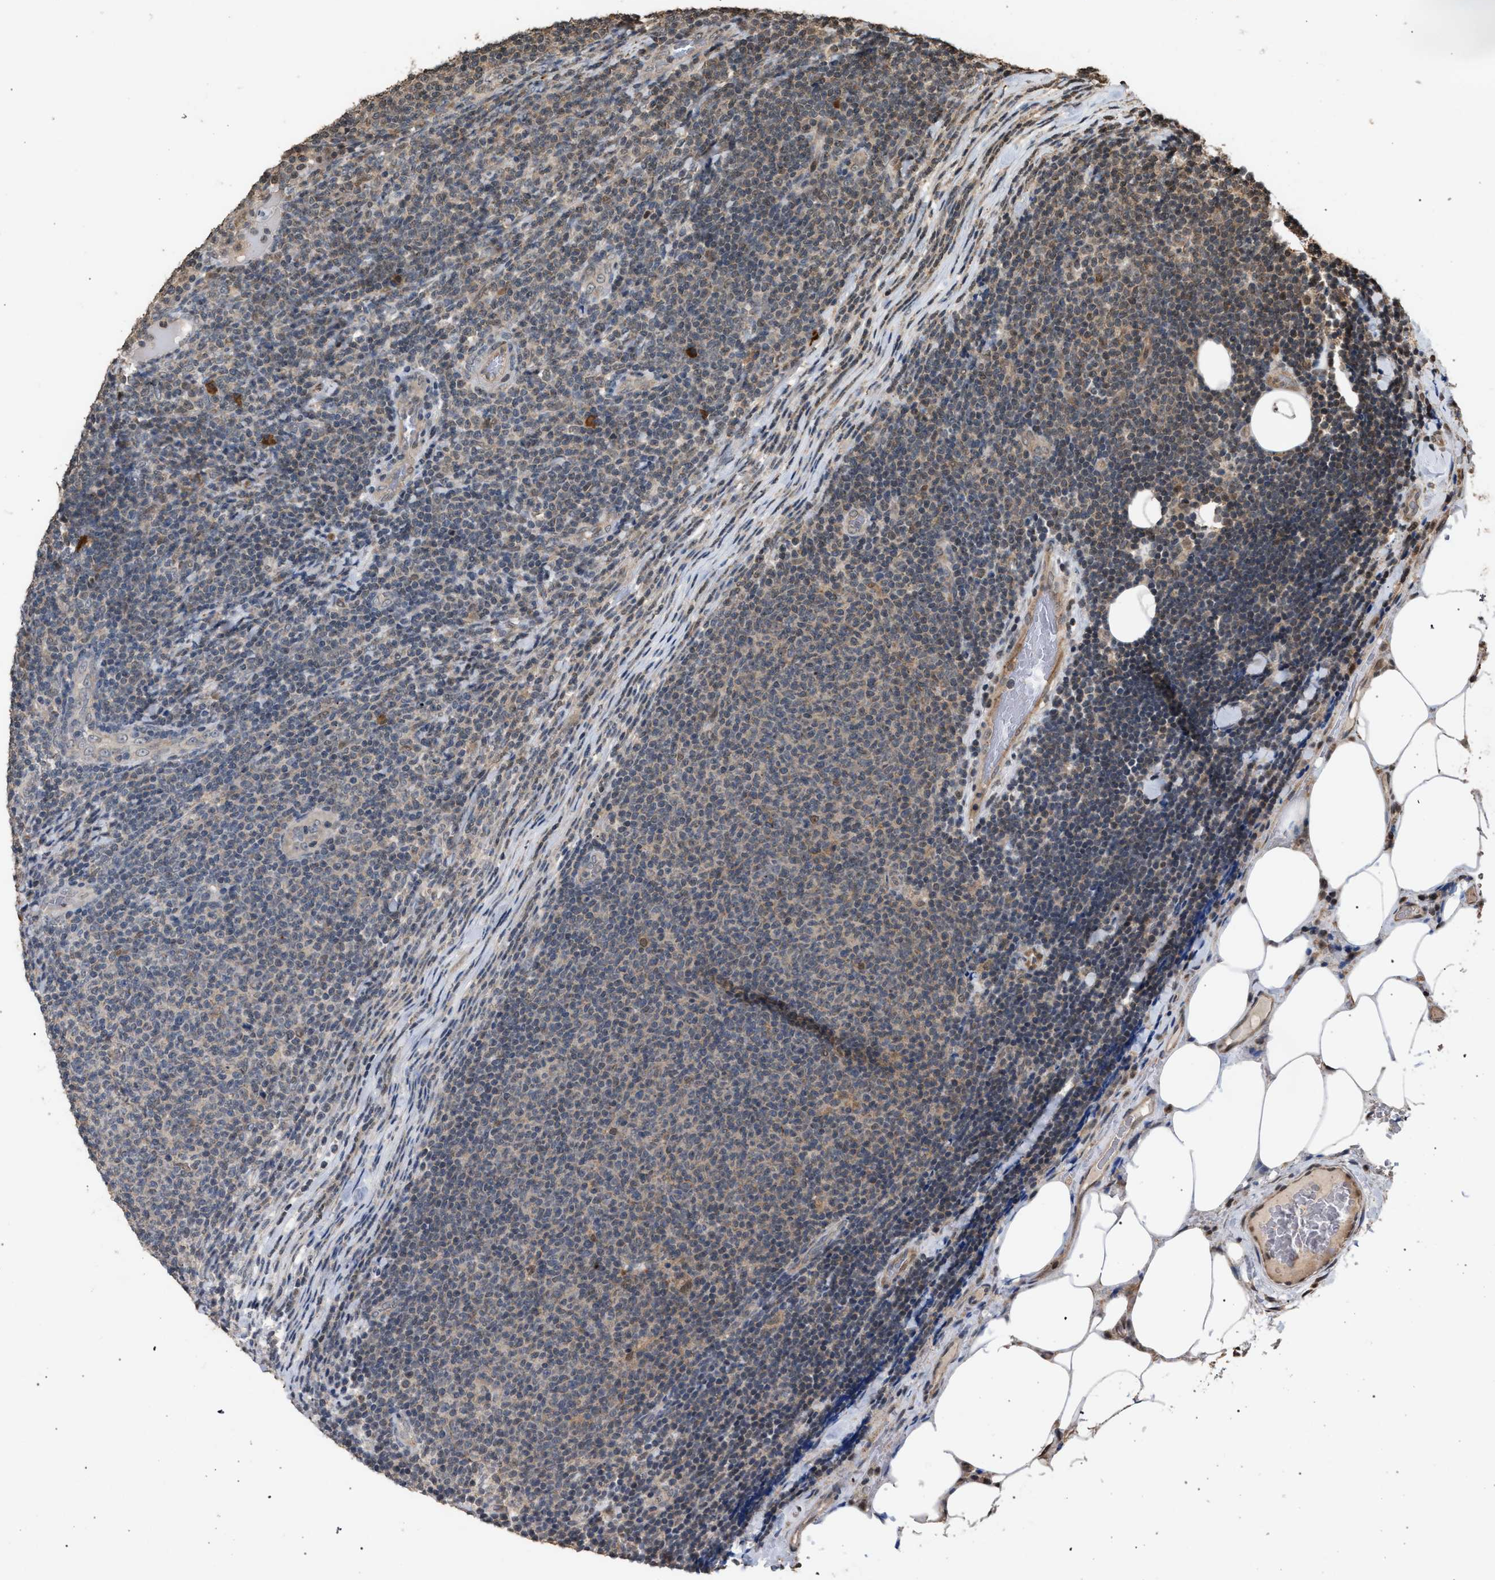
{"staining": {"intensity": "weak", "quantity": "<25%", "location": "cytoplasmic/membranous"}, "tissue": "lymphoma", "cell_type": "Tumor cells", "image_type": "cancer", "snomed": [{"axis": "morphology", "description": "Malignant lymphoma, non-Hodgkin's type, Low grade"}, {"axis": "topography", "description": "Lymph node"}], "caption": "DAB immunohistochemical staining of low-grade malignant lymphoma, non-Hodgkin's type exhibits no significant staining in tumor cells. (DAB (3,3'-diaminobenzidine) IHC visualized using brightfield microscopy, high magnification).", "gene": "NAA35", "patient": {"sex": "male", "age": 66}}